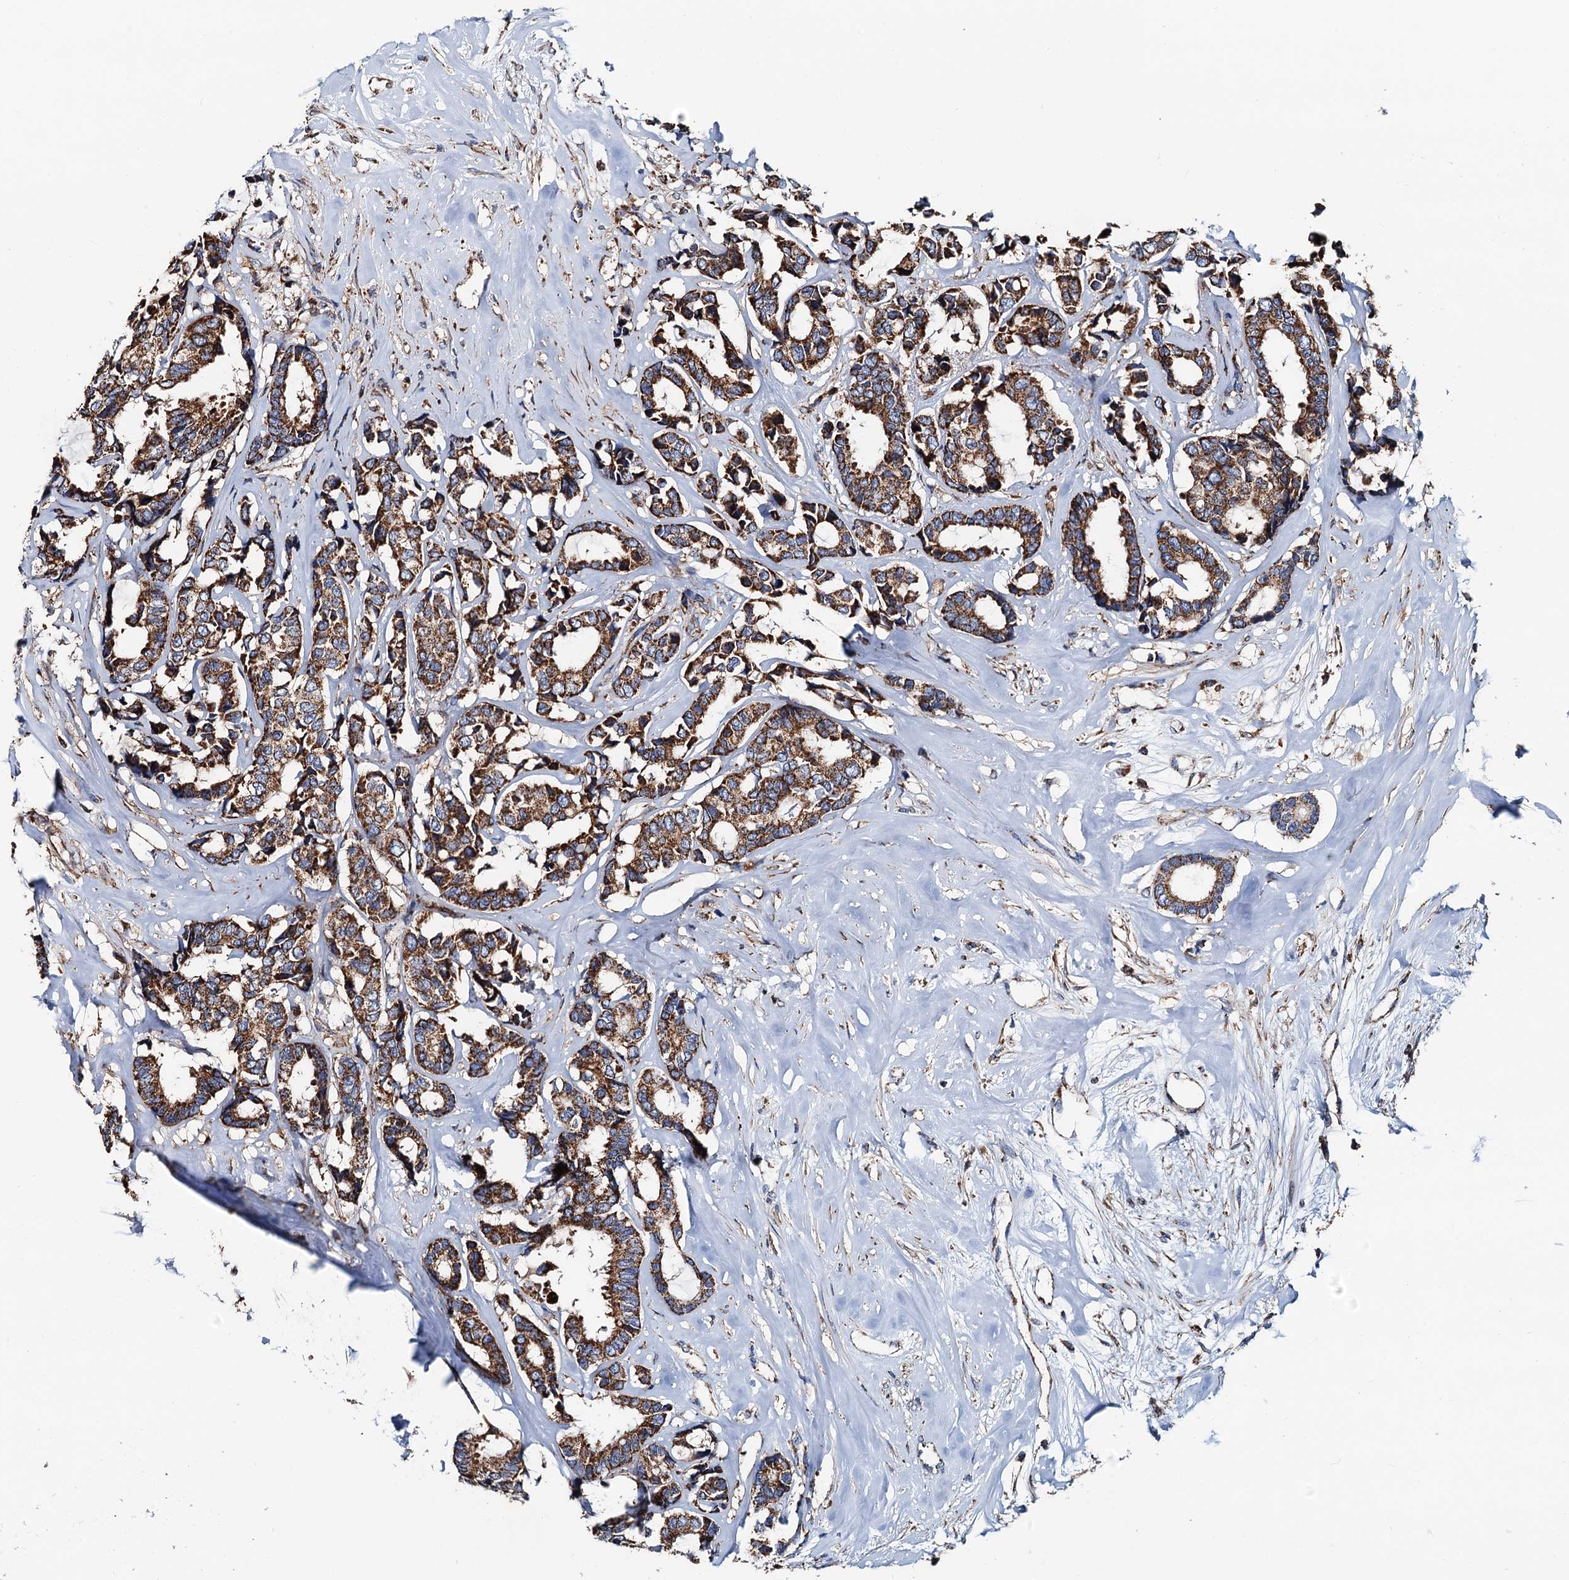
{"staining": {"intensity": "strong", "quantity": ">75%", "location": "cytoplasmic/membranous"}, "tissue": "breast cancer", "cell_type": "Tumor cells", "image_type": "cancer", "snomed": [{"axis": "morphology", "description": "Duct carcinoma"}, {"axis": "topography", "description": "Breast"}], "caption": "Strong cytoplasmic/membranous protein staining is present in about >75% of tumor cells in breast cancer.", "gene": "AAGAB", "patient": {"sex": "female", "age": 87}}